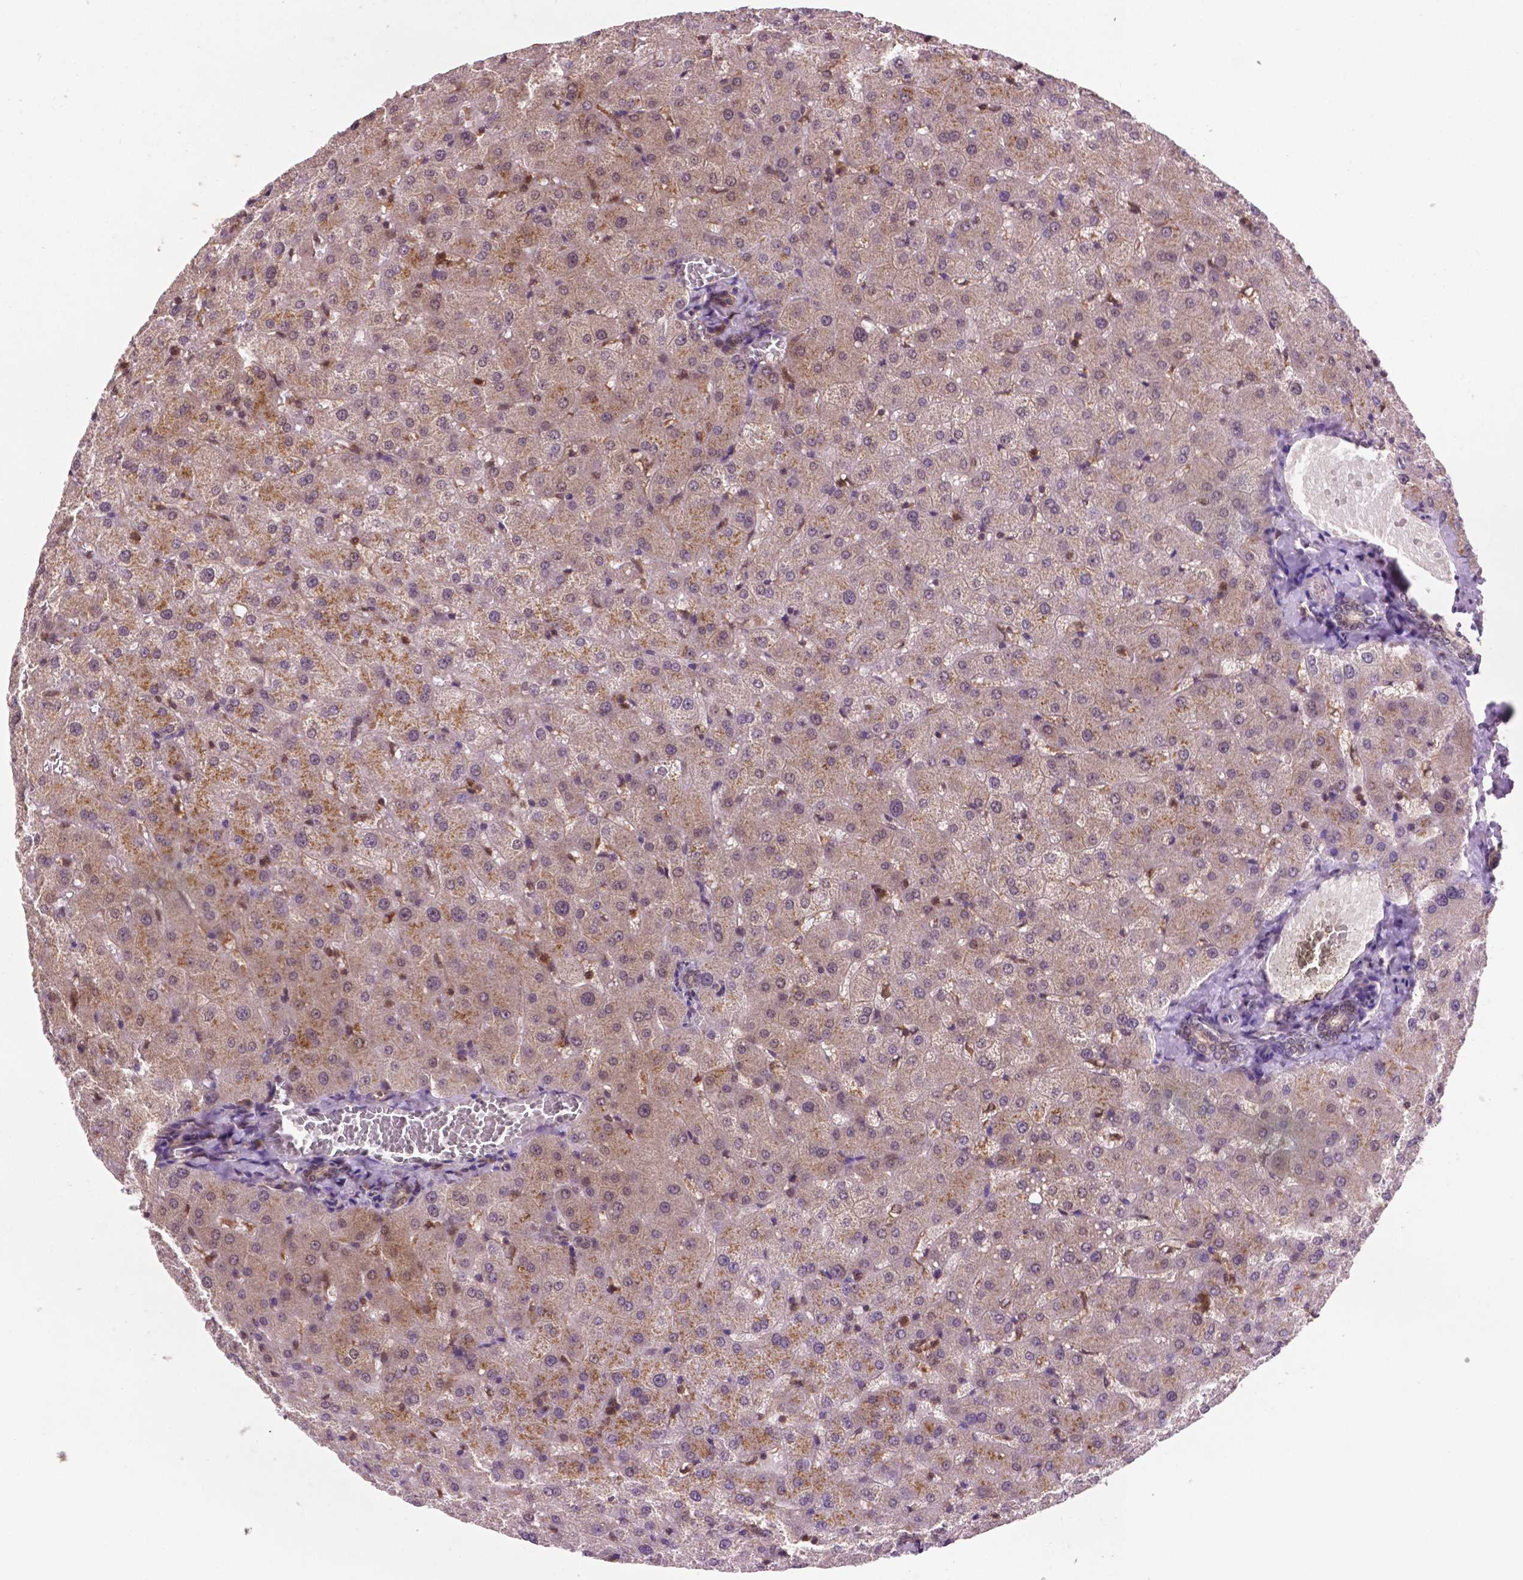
{"staining": {"intensity": "weak", "quantity": ">75%", "location": "cytoplasmic/membranous"}, "tissue": "liver", "cell_type": "Cholangiocytes", "image_type": "normal", "snomed": [{"axis": "morphology", "description": "Normal tissue, NOS"}, {"axis": "topography", "description": "Liver"}], "caption": "Approximately >75% of cholangiocytes in benign human liver demonstrate weak cytoplasmic/membranous protein positivity as visualized by brown immunohistochemical staining.", "gene": "UBE2L6", "patient": {"sex": "female", "age": 50}}